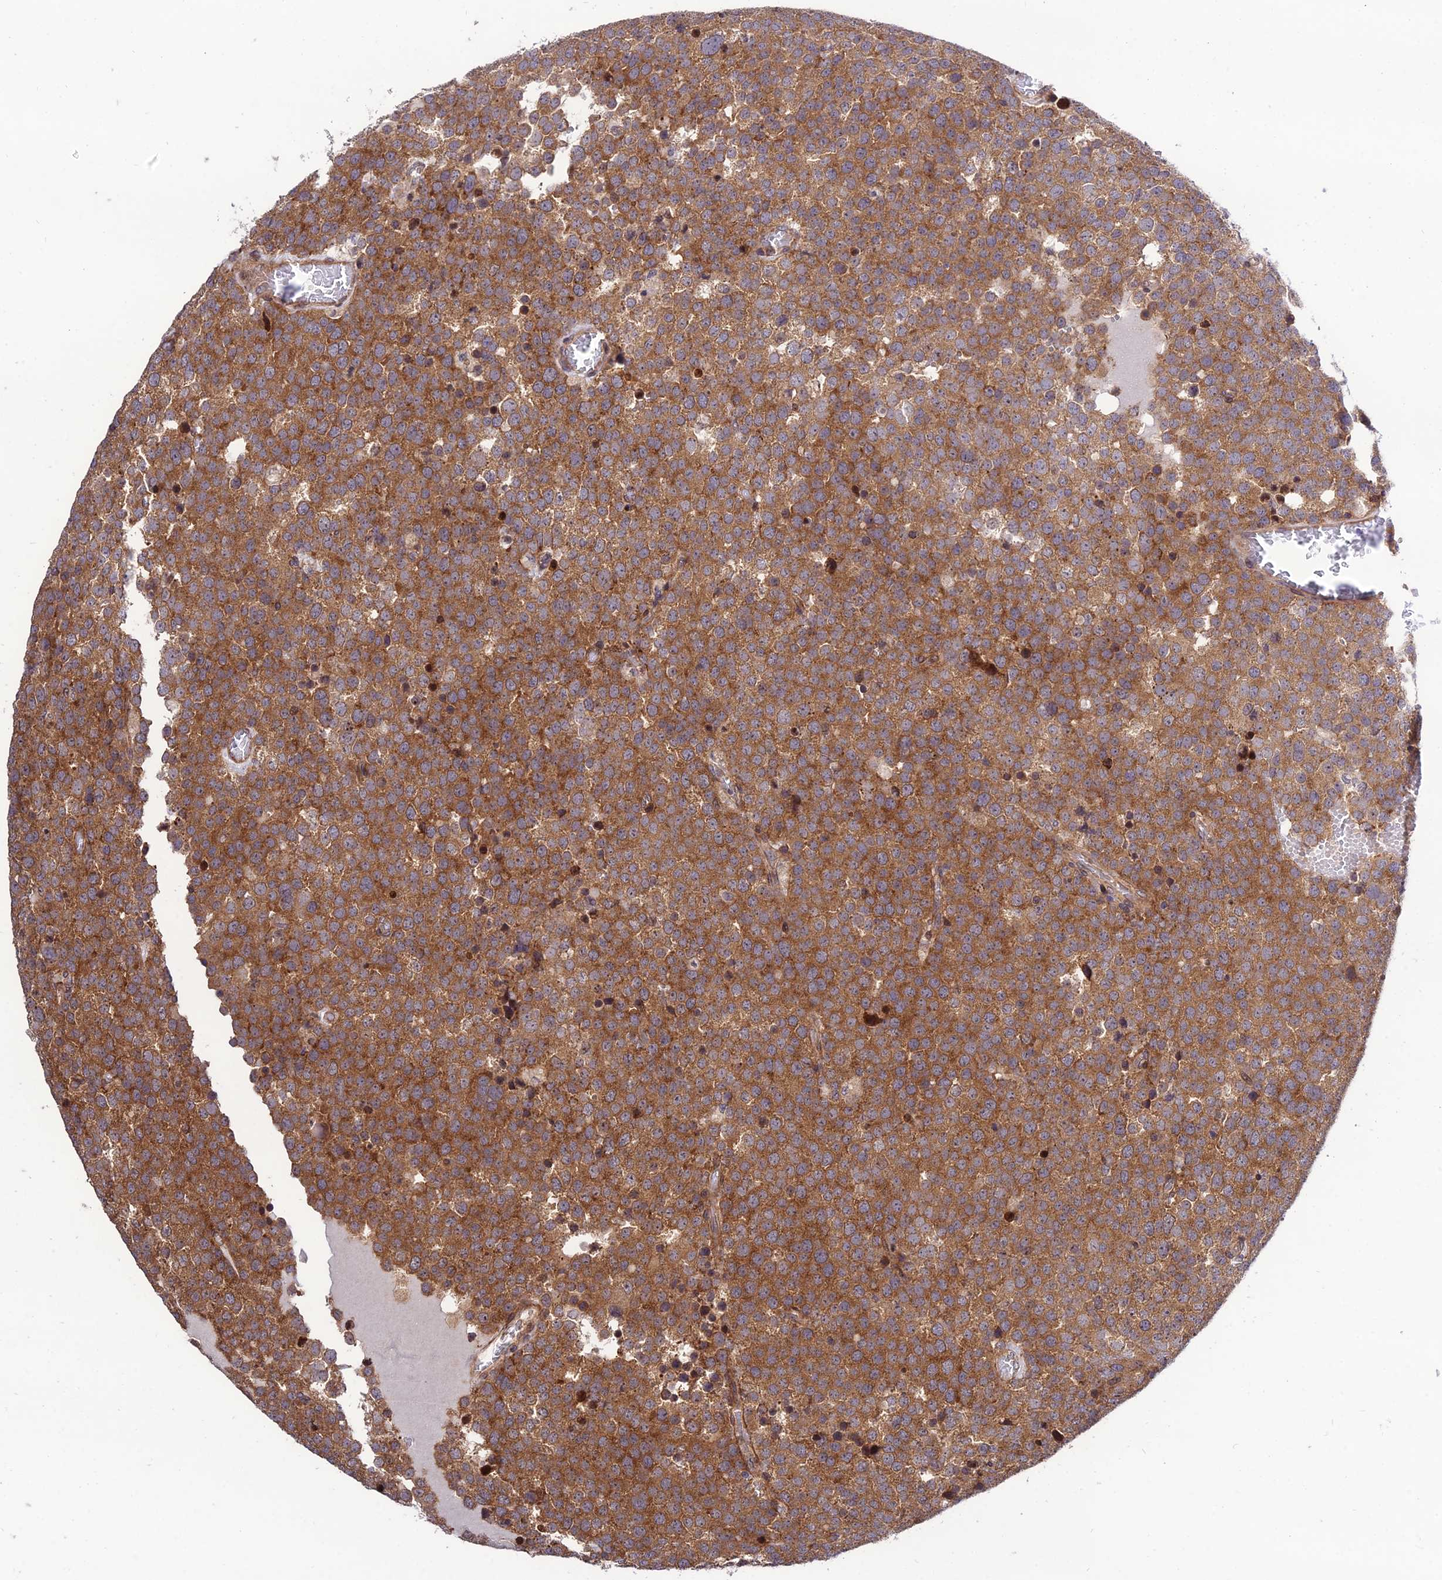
{"staining": {"intensity": "strong", "quantity": ">75%", "location": "cytoplasmic/membranous"}, "tissue": "testis cancer", "cell_type": "Tumor cells", "image_type": "cancer", "snomed": [{"axis": "morphology", "description": "Normal tissue, NOS"}, {"axis": "morphology", "description": "Seminoma, NOS"}, {"axis": "topography", "description": "Testis"}], "caption": "Approximately >75% of tumor cells in seminoma (testis) display strong cytoplasmic/membranous protein positivity as visualized by brown immunohistochemical staining.", "gene": "SMG6", "patient": {"sex": "male", "age": 71}}